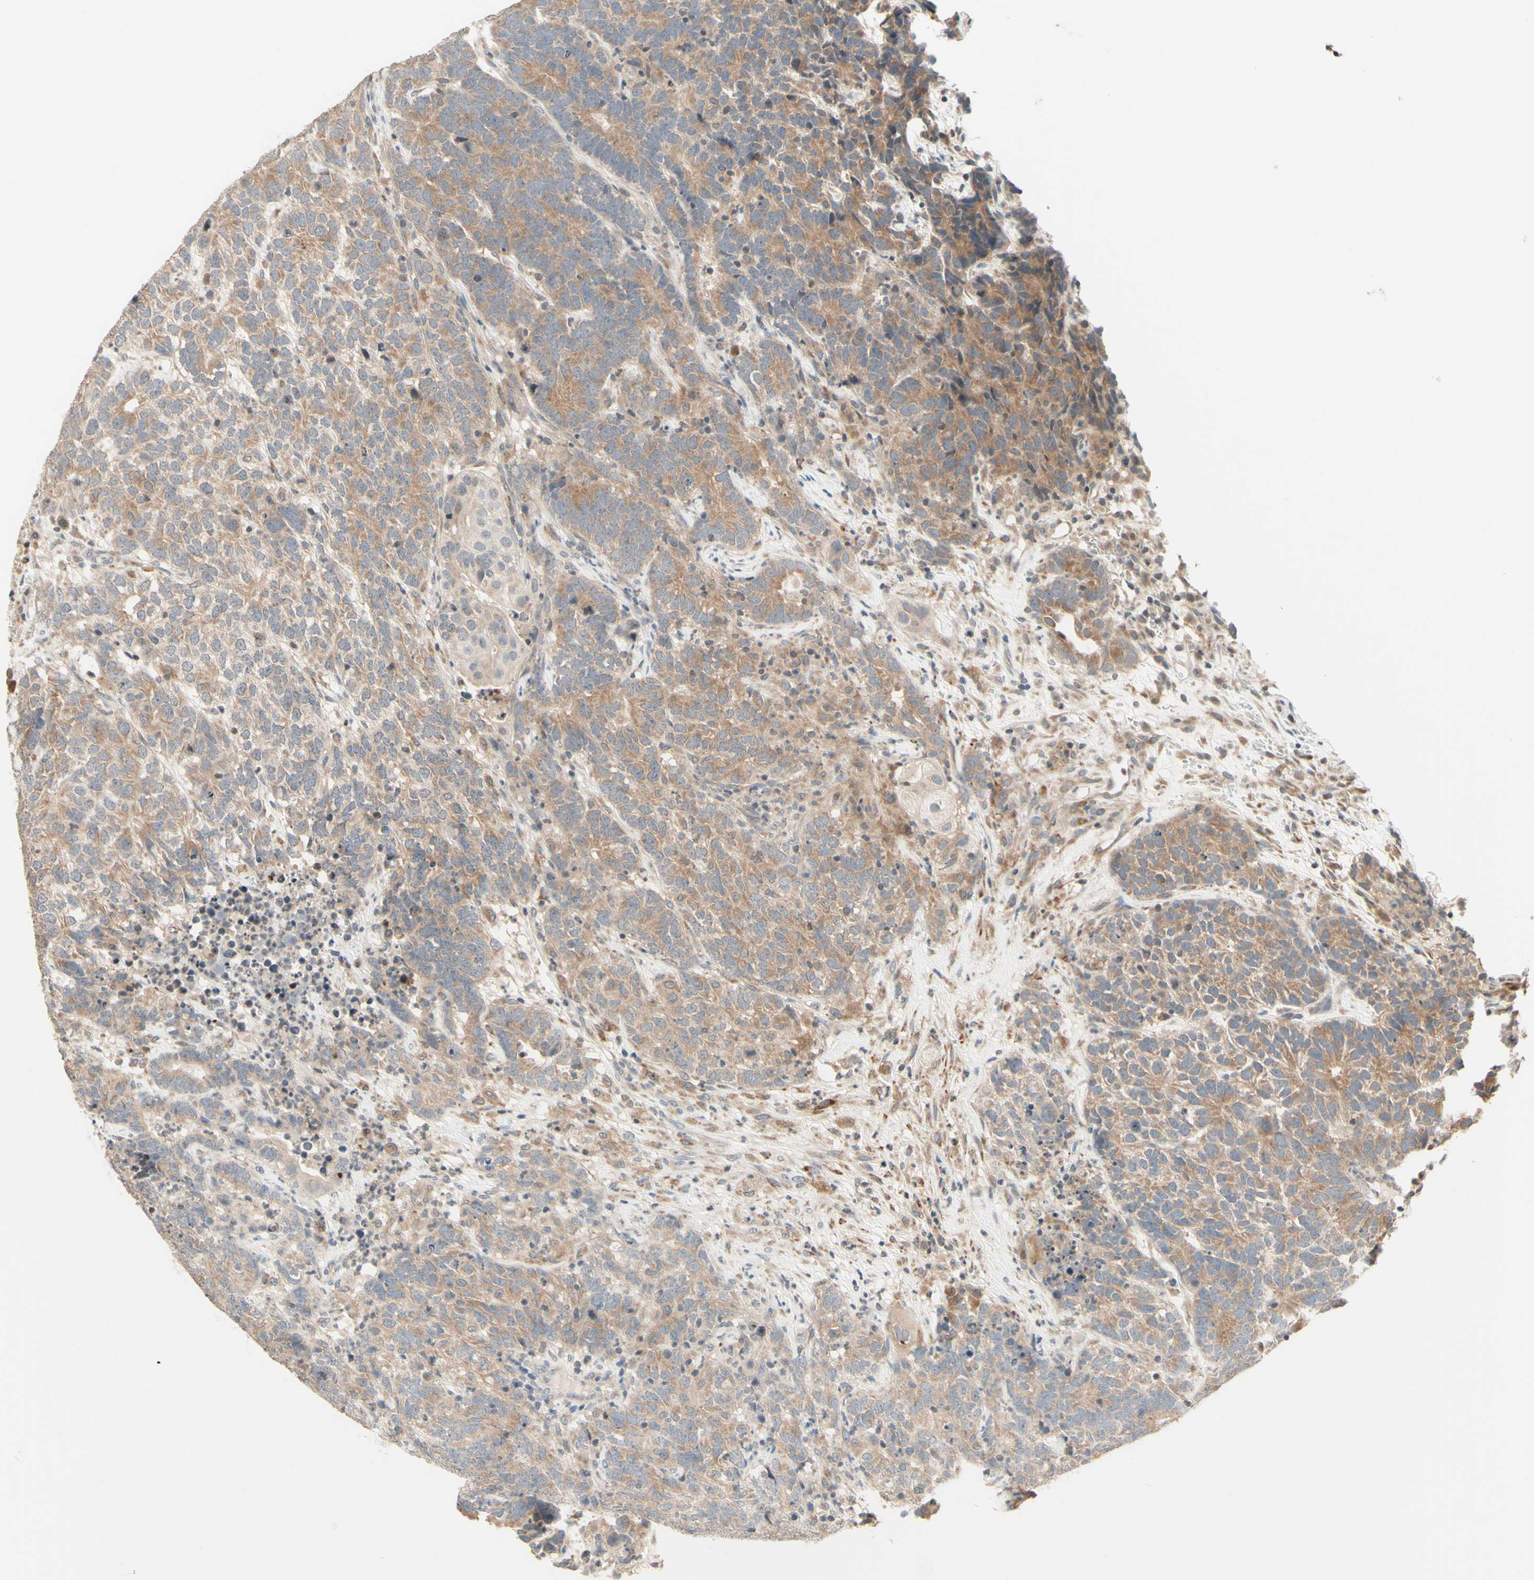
{"staining": {"intensity": "weak", "quantity": ">75%", "location": "cytoplasmic/membranous"}, "tissue": "testis cancer", "cell_type": "Tumor cells", "image_type": "cancer", "snomed": [{"axis": "morphology", "description": "Carcinoma, Embryonal, NOS"}, {"axis": "topography", "description": "Testis"}], "caption": "The micrograph exhibits staining of testis cancer (embryonal carcinoma), revealing weak cytoplasmic/membranous protein positivity (brown color) within tumor cells.", "gene": "ZW10", "patient": {"sex": "male", "age": 26}}